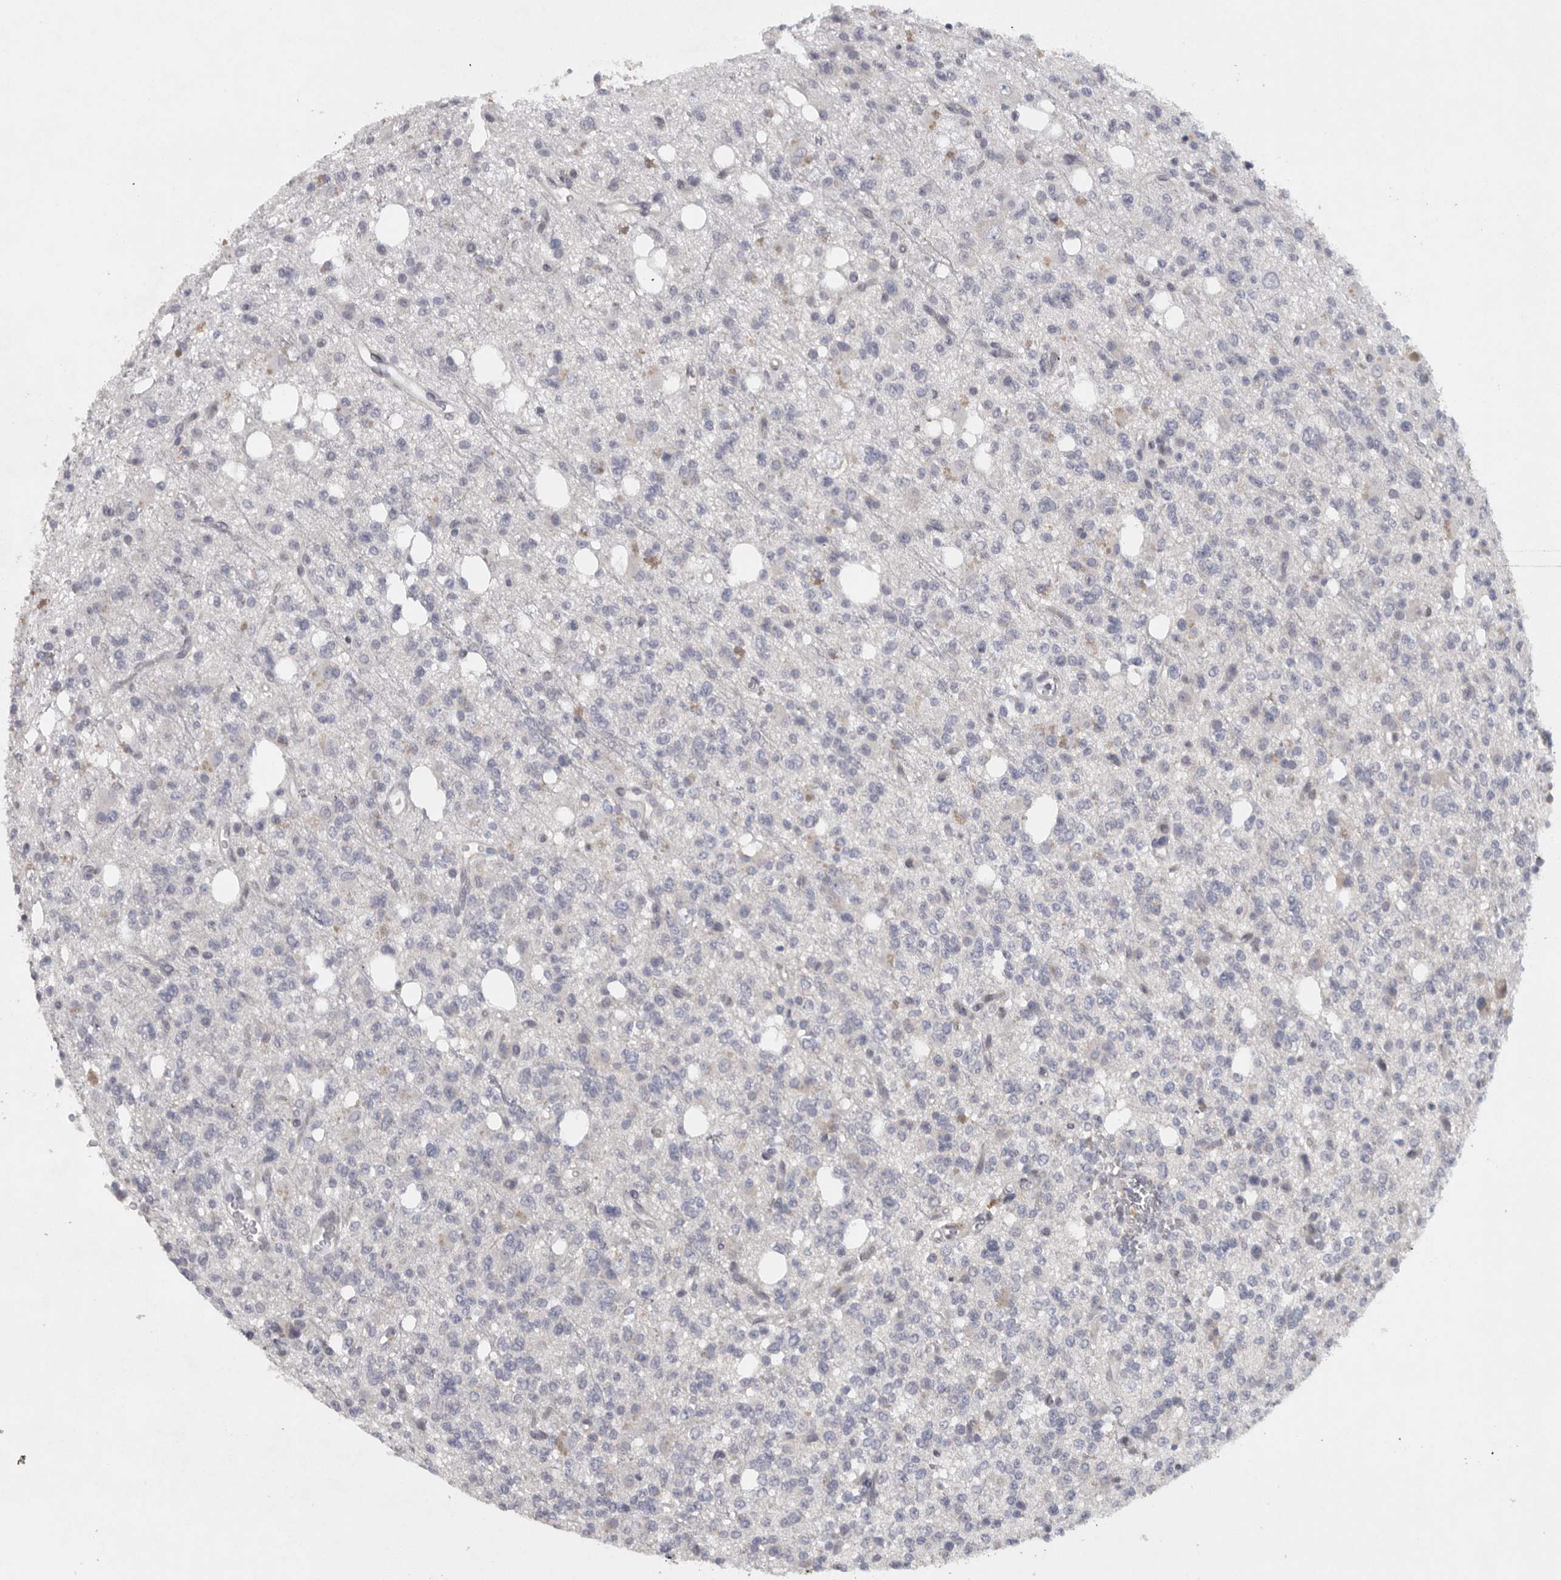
{"staining": {"intensity": "negative", "quantity": "none", "location": "none"}, "tissue": "glioma", "cell_type": "Tumor cells", "image_type": "cancer", "snomed": [{"axis": "morphology", "description": "Glioma, malignant, High grade"}, {"axis": "topography", "description": "Brain"}], "caption": "Human malignant high-grade glioma stained for a protein using immunohistochemistry exhibits no staining in tumor cells.", "gene": "TMEM69", "patient": {"sex": "female", "age": 62}}